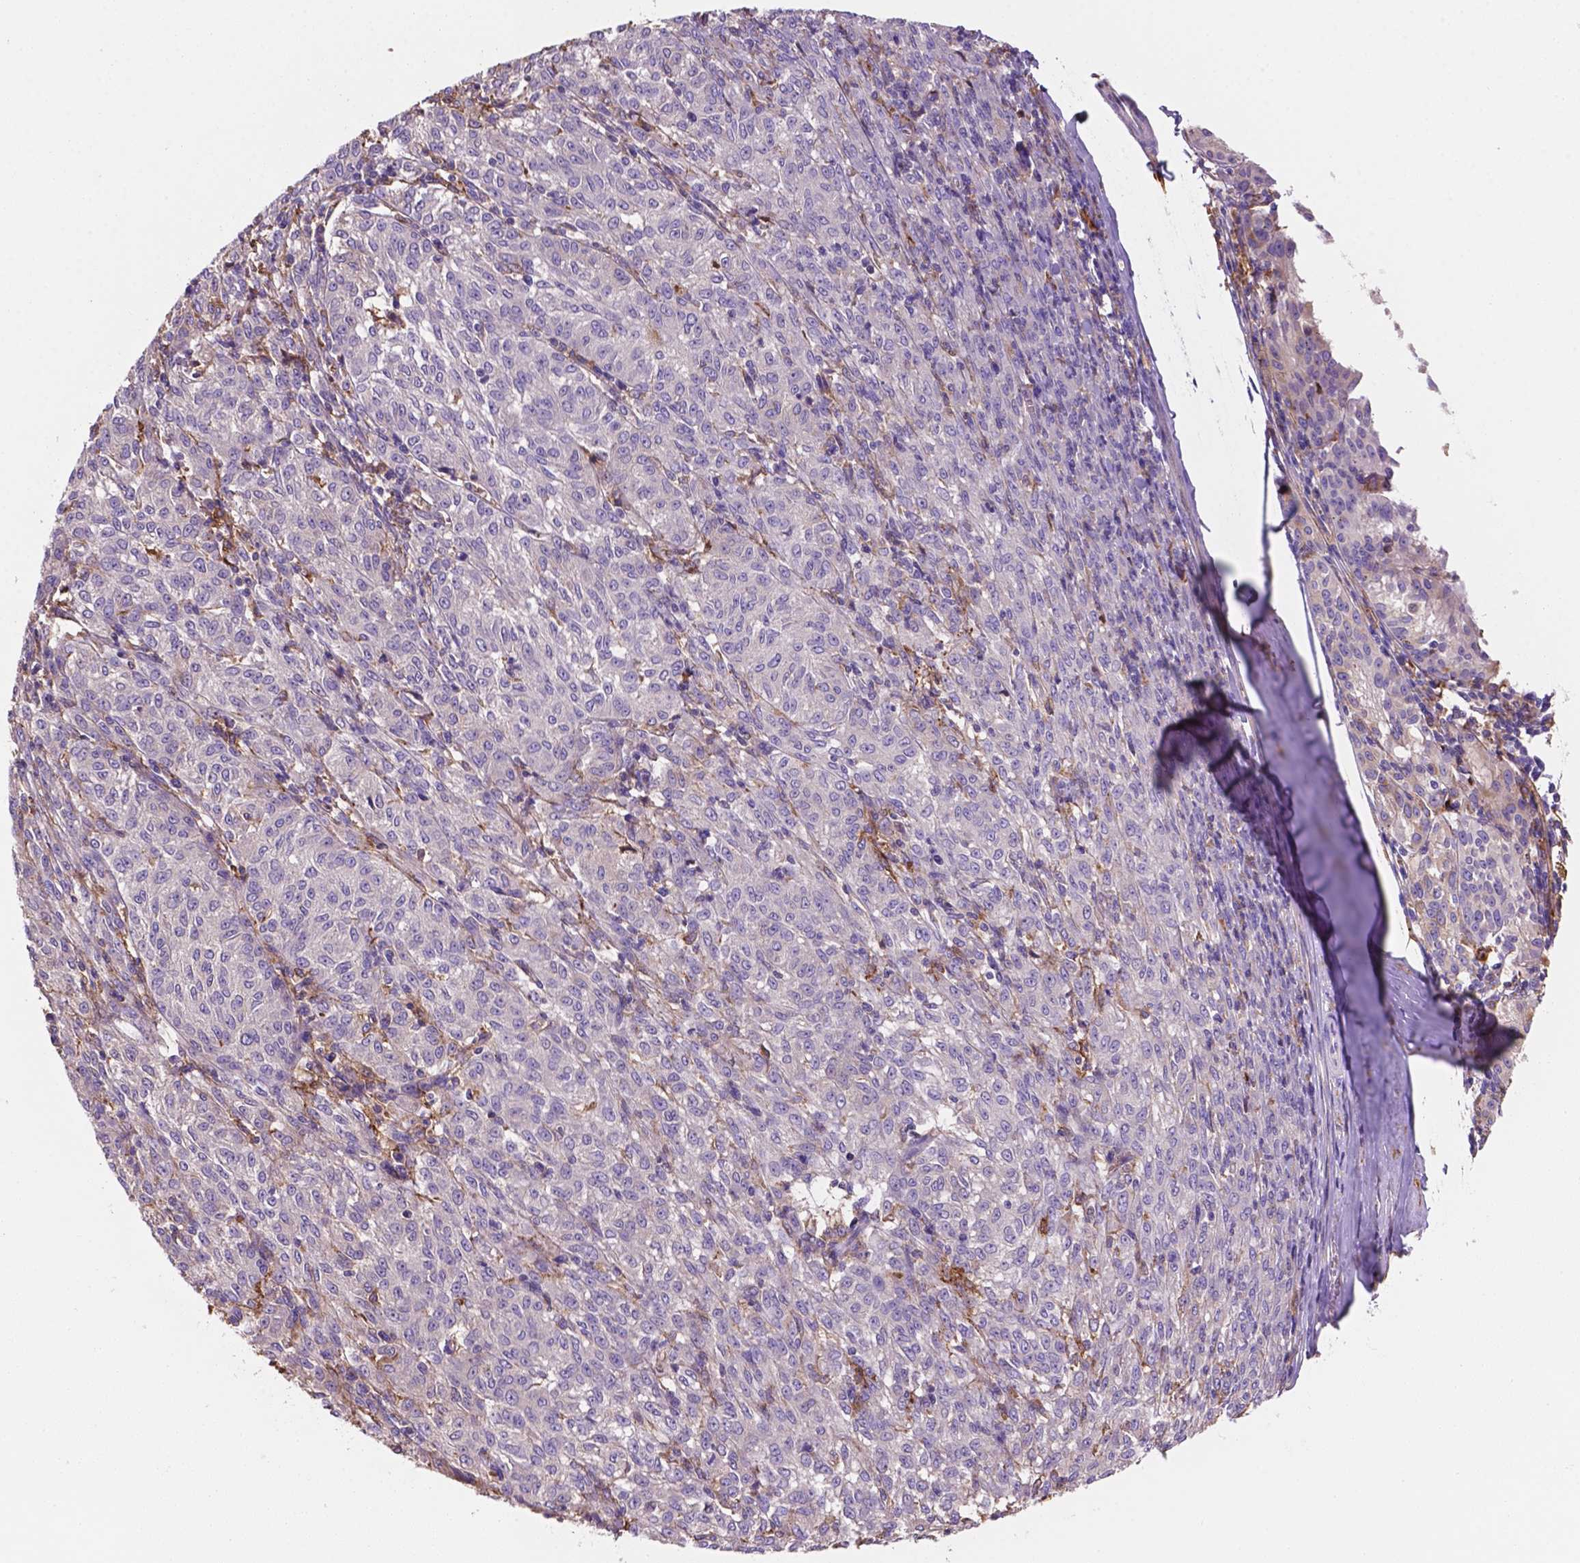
{"staining": {"intensity": "negative", "quantity": "none", "location": "none"}, "tissue": "melanoma", "cell_type": "Tumor cells", "image_type": "cancer", "snomed": [{"axis": "morphology", "description": "Malignant melanoma, NOS"}, {"axis": "topography", "description": "Skin"}], "caption": "Photomicrograph shows no significant protein staining in tumor cells of melanoma.", "gene": "MKRN2OS", "patient": {"sex": "female", "age": 72}}